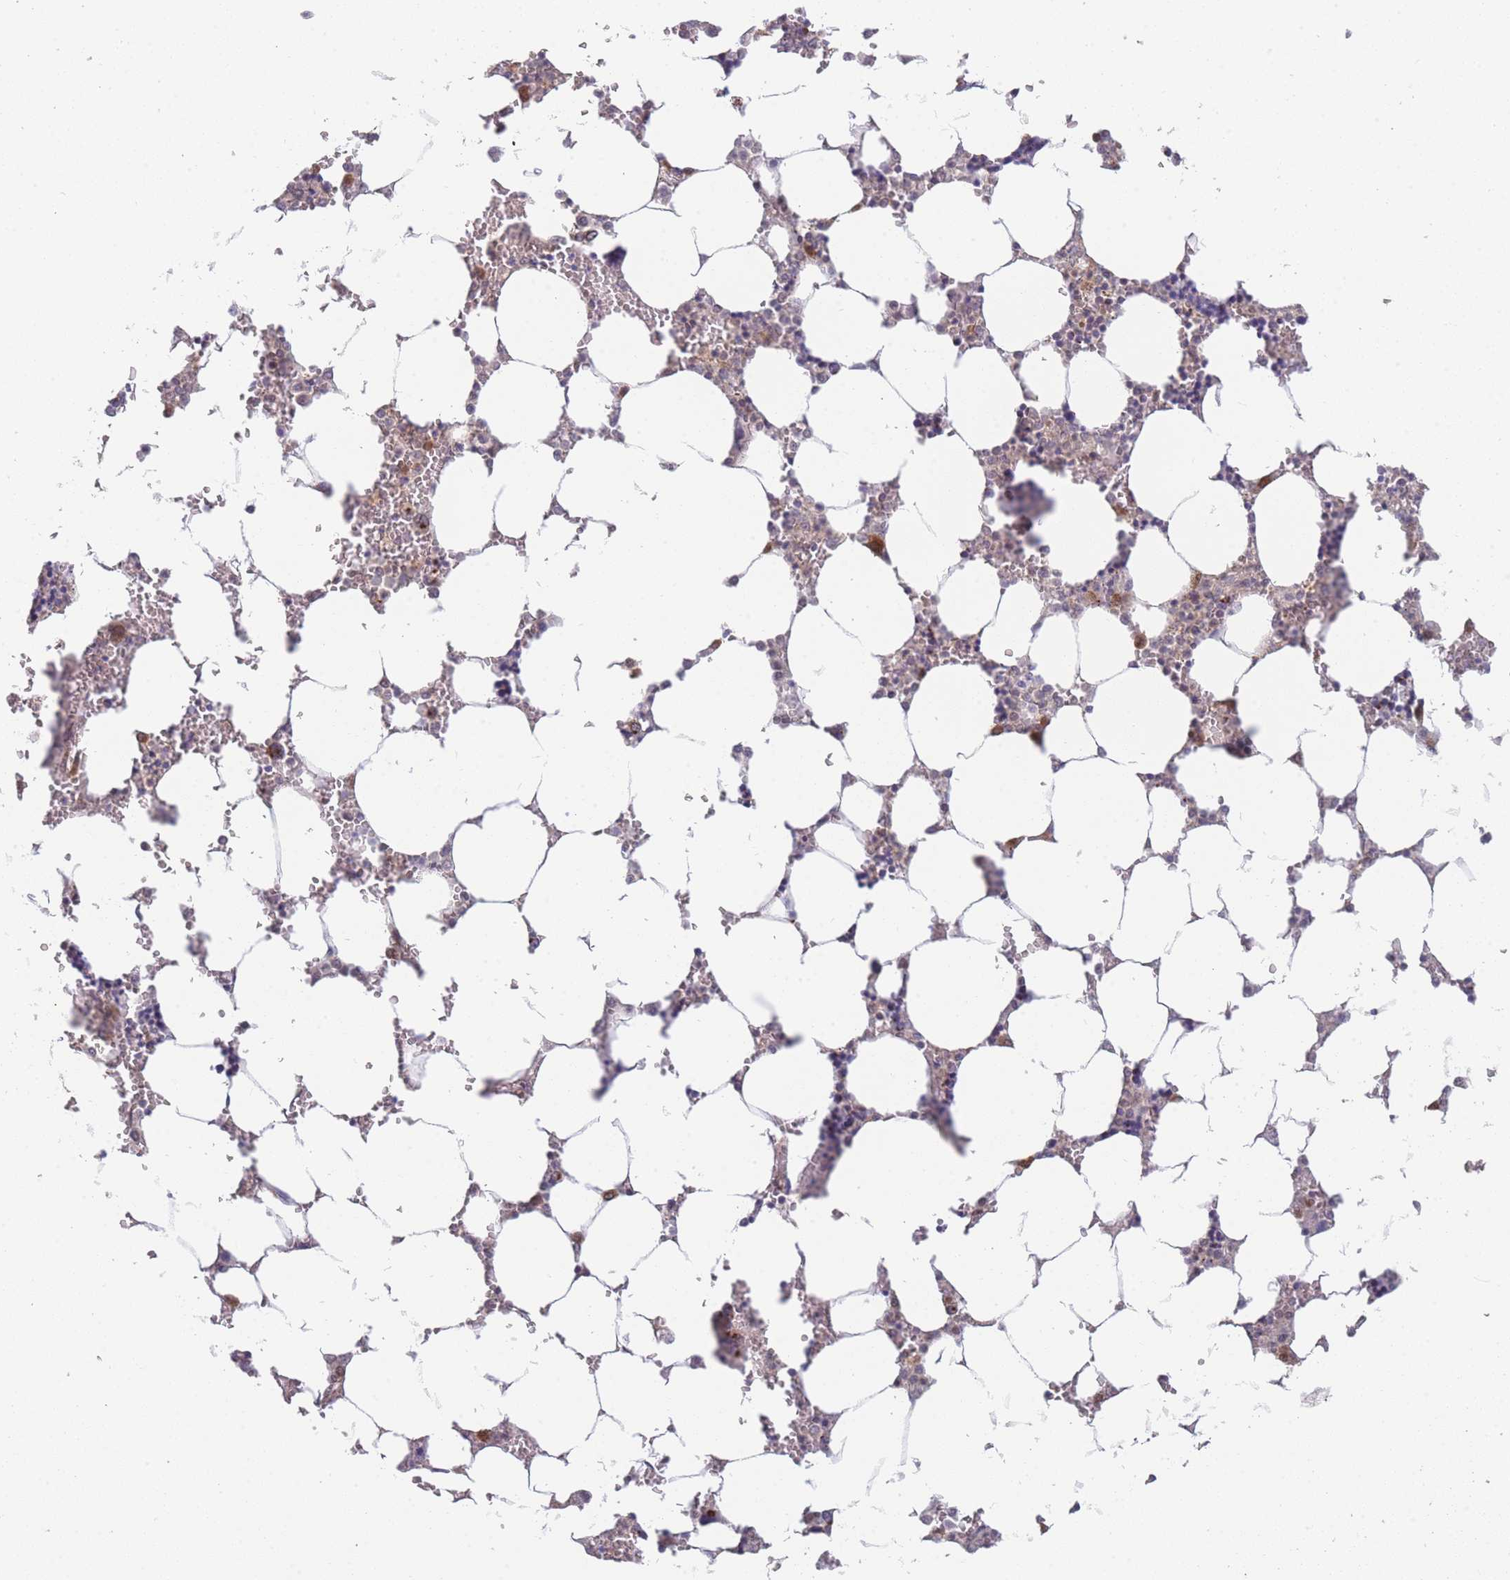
{"staining": {"intensity": "strong", "quantity": "<25%", "location": "cytoplasmic/membranous"}, "tissue": "bone marrow", "cell_type": "Hematopoietic cells", "image_type": "normal", "snomed": [{"axis": "morphology", "description": "Normal tissue, NOS"}, {"axis": "topography", "description": "Bone marrow"}], "caption": "This micrograph exhibits immunohistochemistry staining of unremarkable human bone marrow, with medium strong cytoplasmic/membranous expression in approximately <25% of hematopoietic cells.", "gene": "MRI1", "patient": {"sex": "male", "age": 64}}